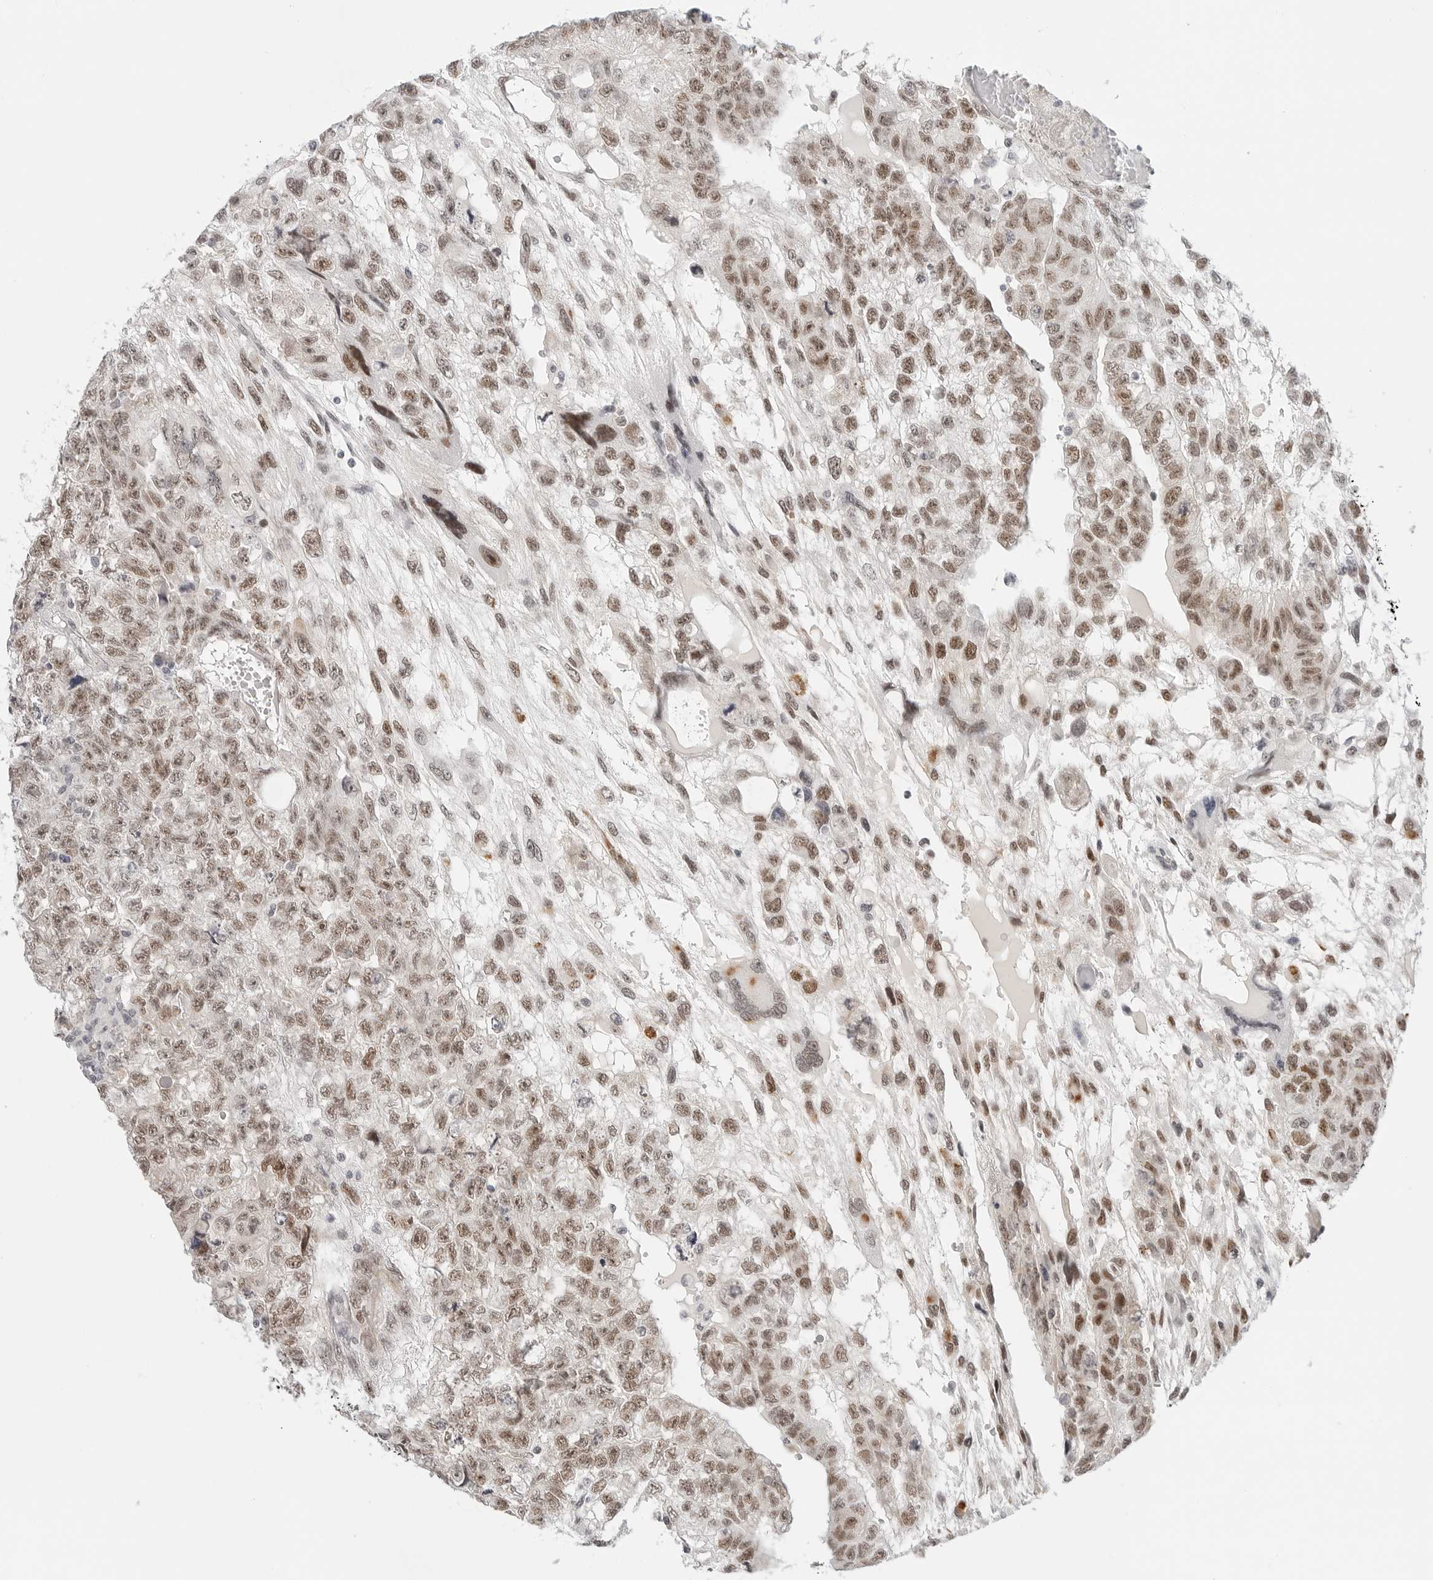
{"staining": {"intensity": "moderate", "quantity": ">75%", "location": "nuclear"}, "tissue": "testis cancer", "cell_type": "Tumor cells", "image_type": "cancer", "snomed": [{"axis": "morphology", "description": "Carcinoma, Embryonal, NOS"}, {"axis": "topography", "description": "Testis"}], "caption": "Human testis embryonal carcinoma stained with a brown dye reveals moderate nuclear positive staining in about >75% of tumor cells.", "gene": "TSEN2", "patient": {"sex": "male", "age": 36}}